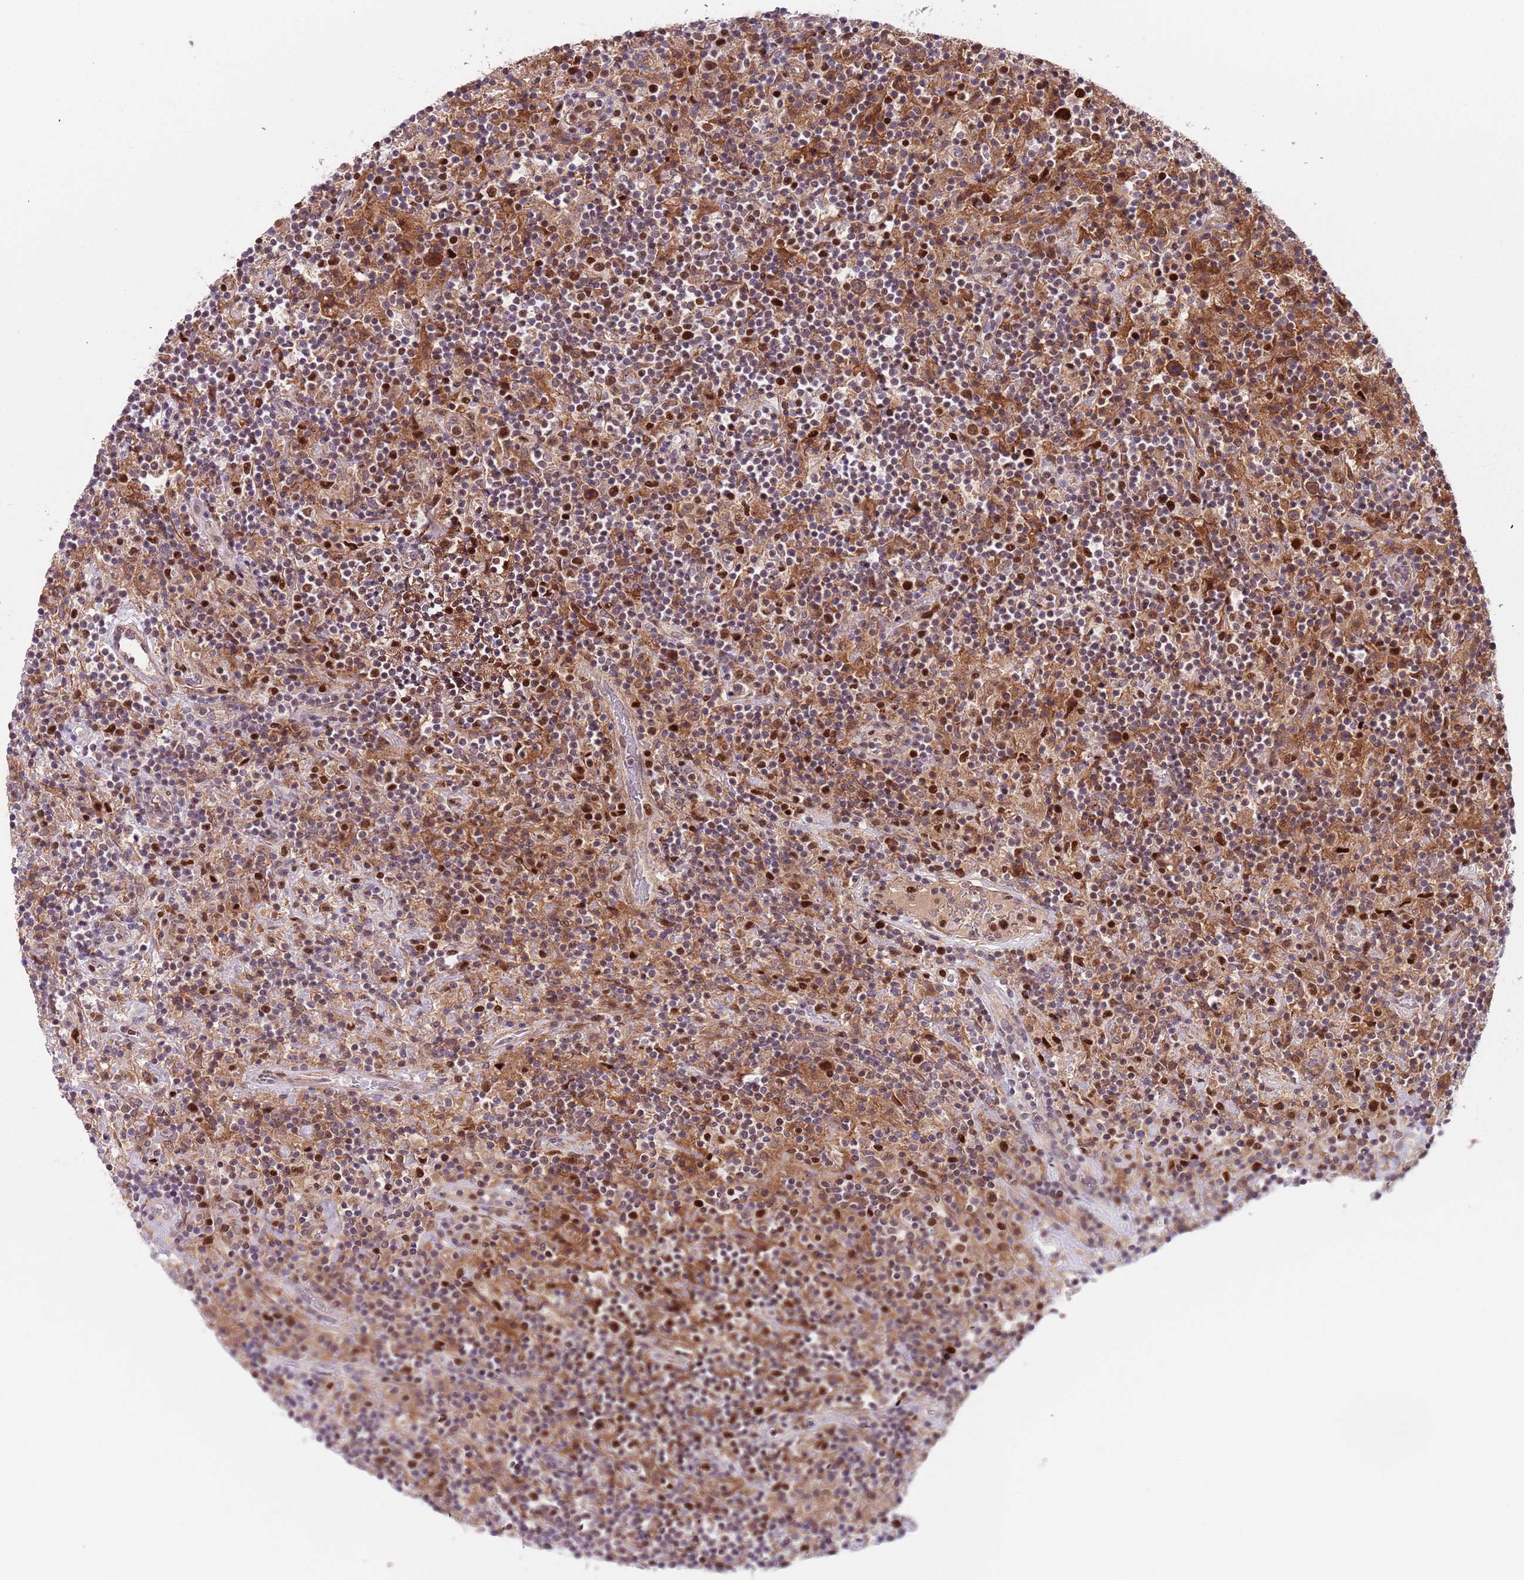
{"staining": {"intensity": "strong", "quantity": ">75%", "location": "cytoplasmic/membranous,nuclear"}, "tissue": "lymphoma", "cell_type": "Tumor cells", "image_type": "cancer", "snomed": [{"axis": "morphology", "description": "Hodgkin's disease, NOS"}, {"axis": "topography", "description": "Lymph node"}], "caption": "An image of human Hodgkin's disease stained for a protein shows strong cytoplasmic/membranous and nuclear brown staining in tumor cells.", "gene": "RMND5B", "patient": {"sex": "male", "age": 70}}